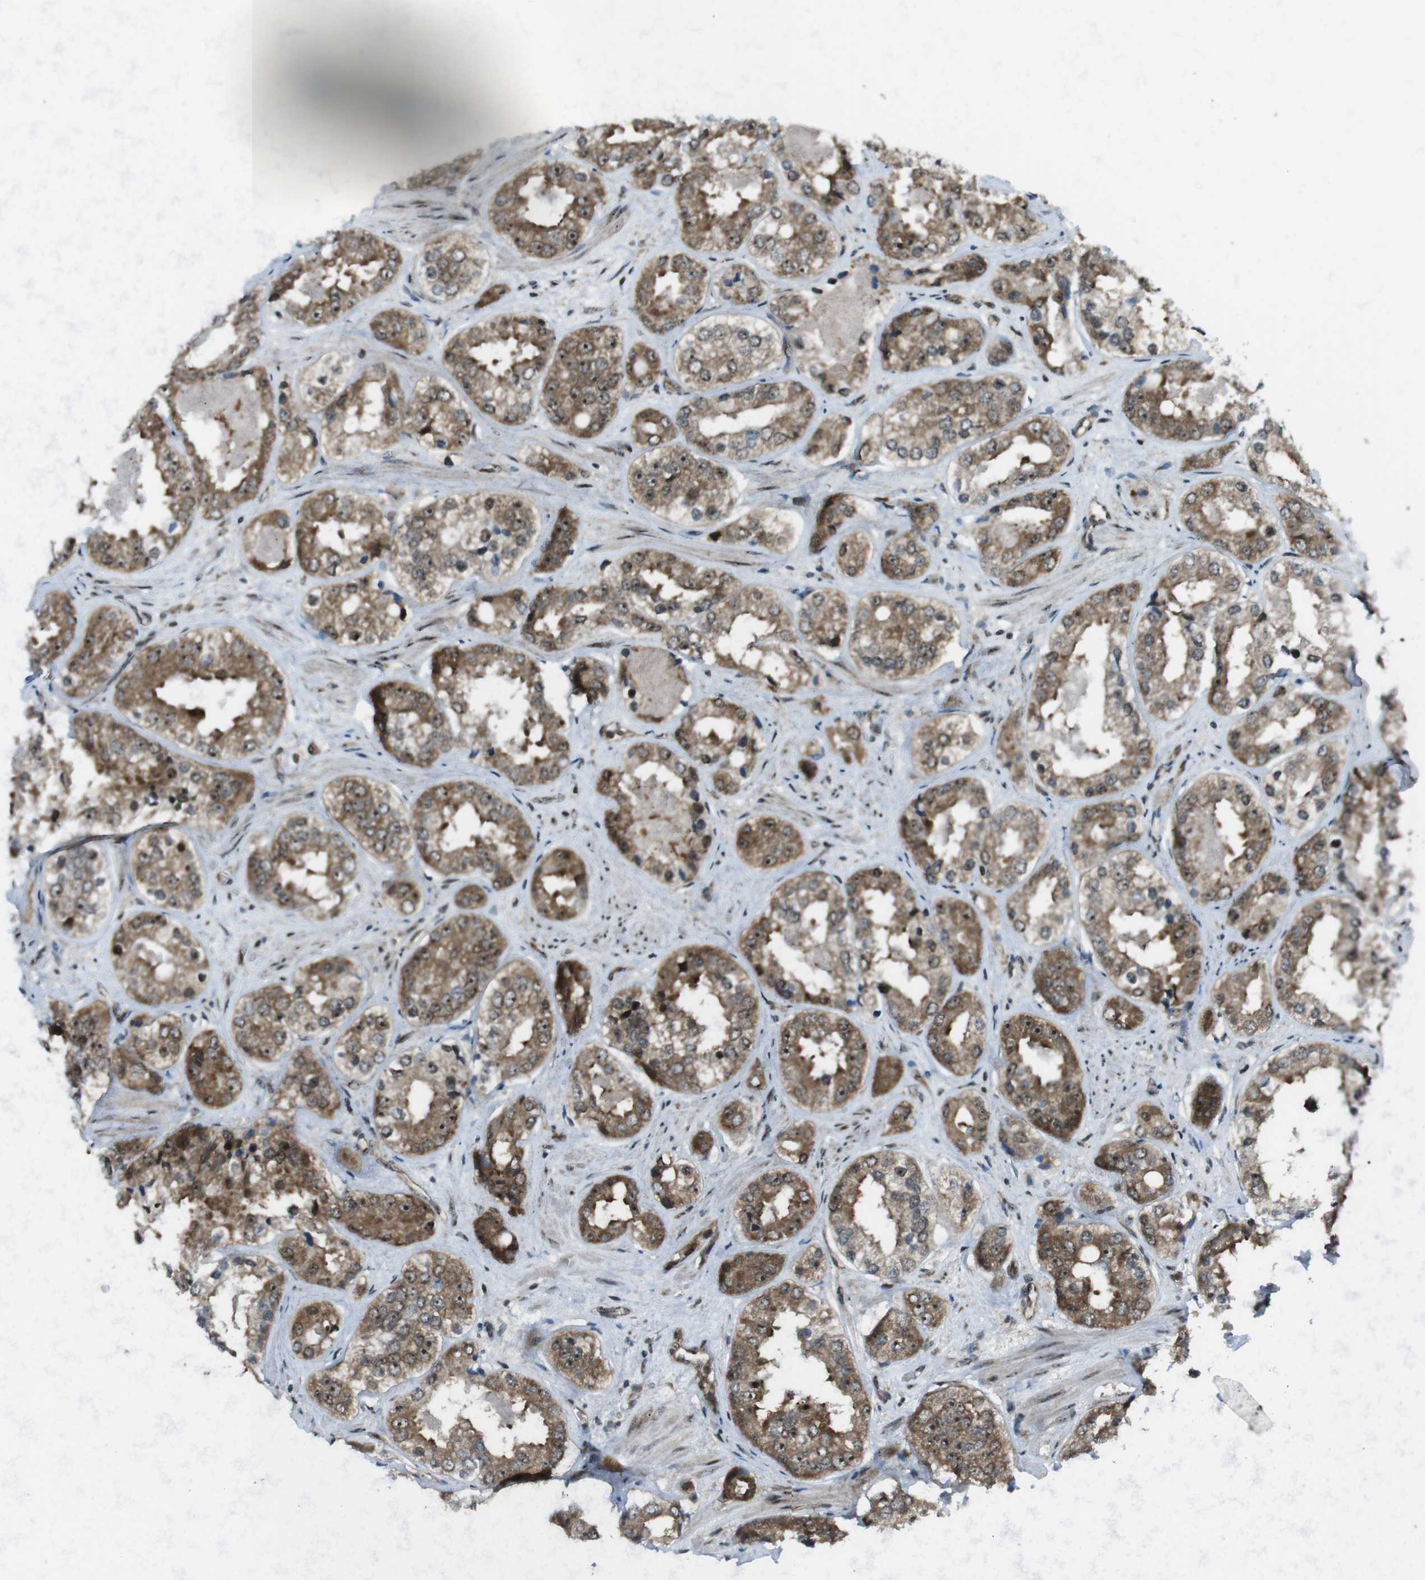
{"staining": {"intensity": "moderate", "quantity": ">75%", "location": "cytoplasmic/membranous,nuclear"}, "tissue": "prostate cancer", "cell_type": "Tumor cells", "image_type": "cancer", "snomed": [{"axis": "morphology", "description": "Adenocarcinoma, High grade"}, {"axis": "topography", "description": "Prostate"}], "caption": "Protein analysis of prostate cancer tissue shows moderate cytoplasmic/membranous and nuclear staining in about >75% of tumor cells. The protein is stained brown, and the nuclei are stained in blue (DAB IHC with brightfield microscopy, high magnification).", "gene": "CSNK1D", "patient": {"sex": "male", "age": 61}}